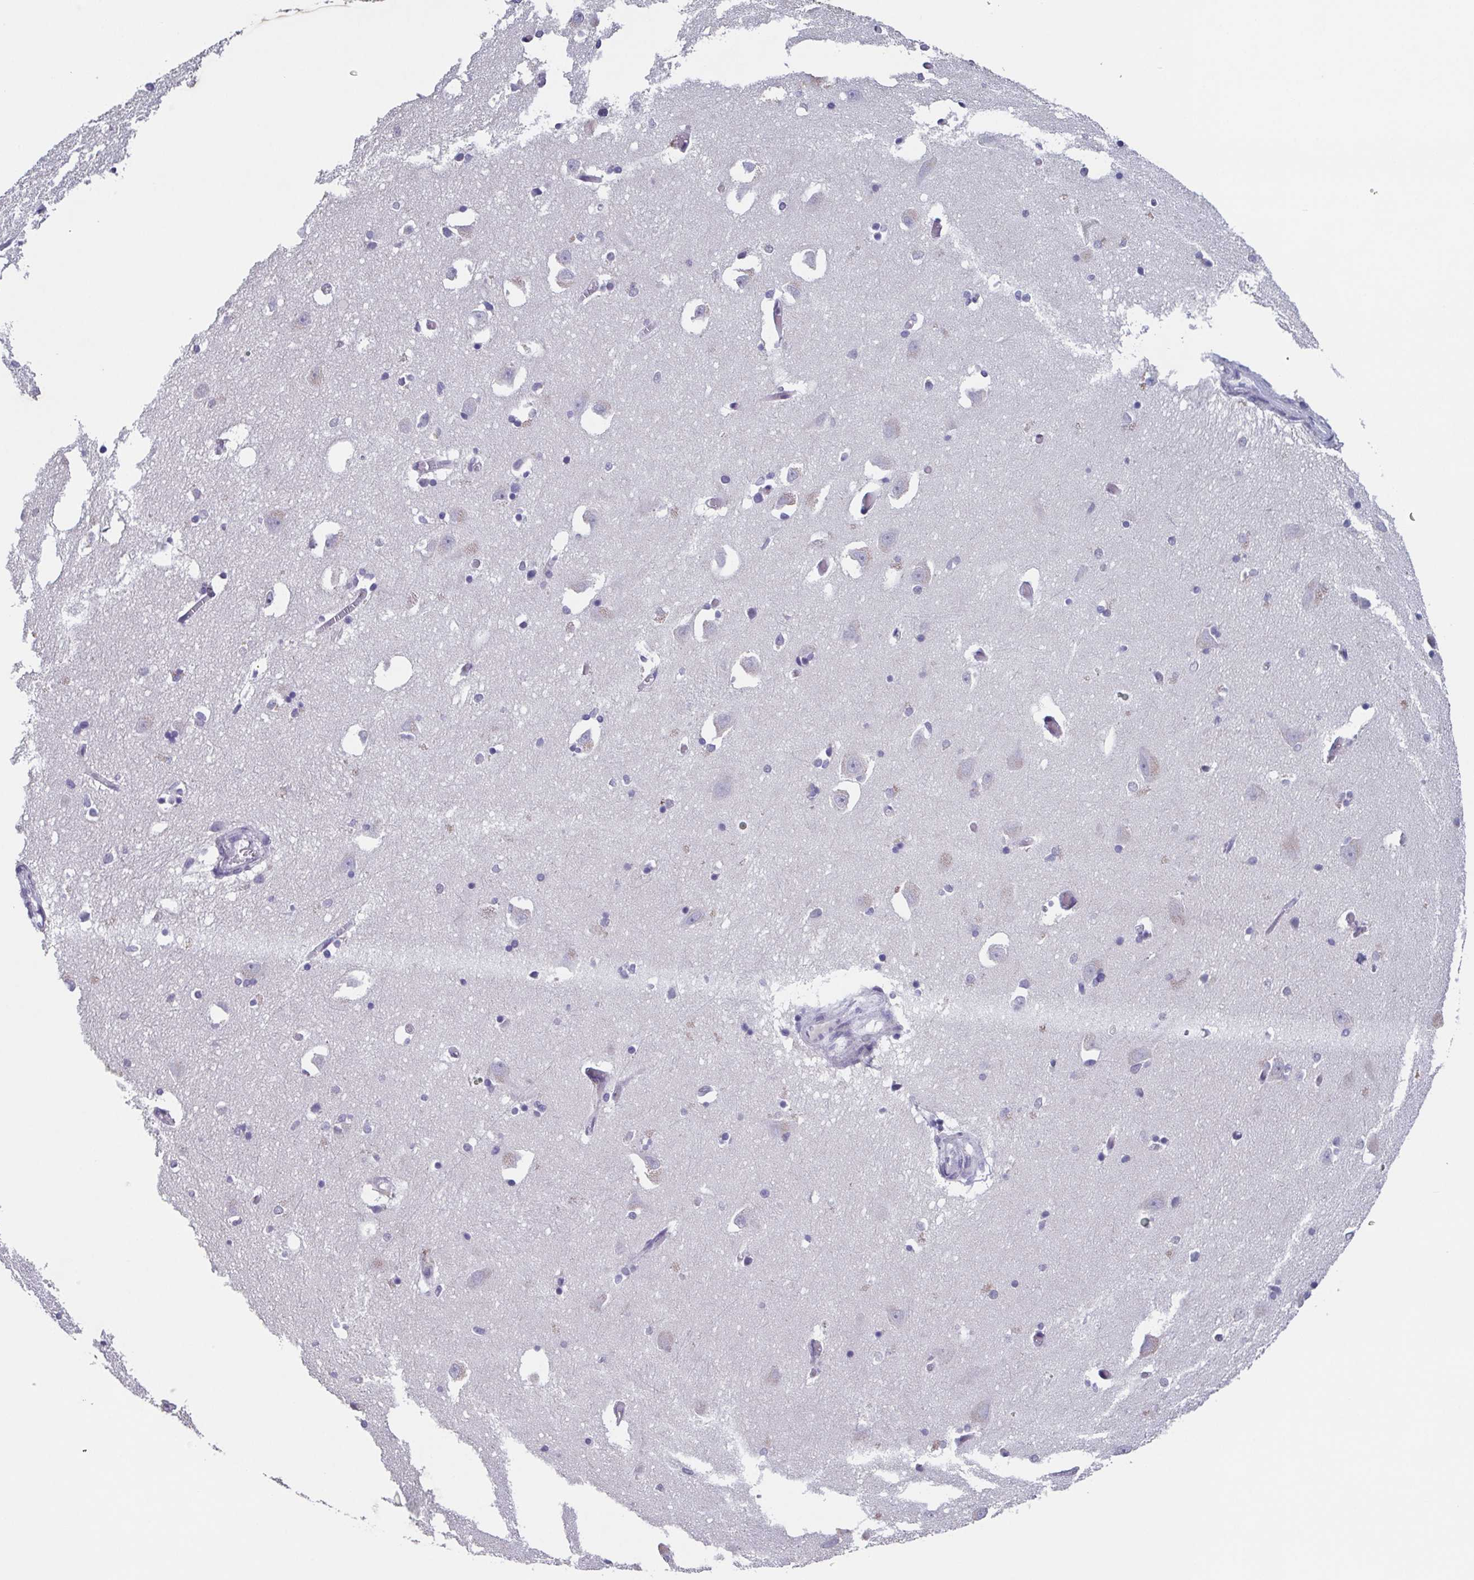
{"staining": {"intensity": "negative", "quantity": "none", "location": "none"}, "tissue": "caudate", "cell_type": "Glial cells", "image_type": "normal", "snomed": [{"axis": "morphology", "description": "Normal tissue, NOS"}, {"axis": "topography", "description": "Lateral ventricle wall"}, {"axis": "topography", "description": "Hippocampus"}], "caption": "There is no significant positivity in glial cells of caudate. (DAB immunohistochemistry (IHC) visualized using brightfield microscopy, high magnification).", "gene": "GHRL", "patient": {"sex": "female", "age": 63}}